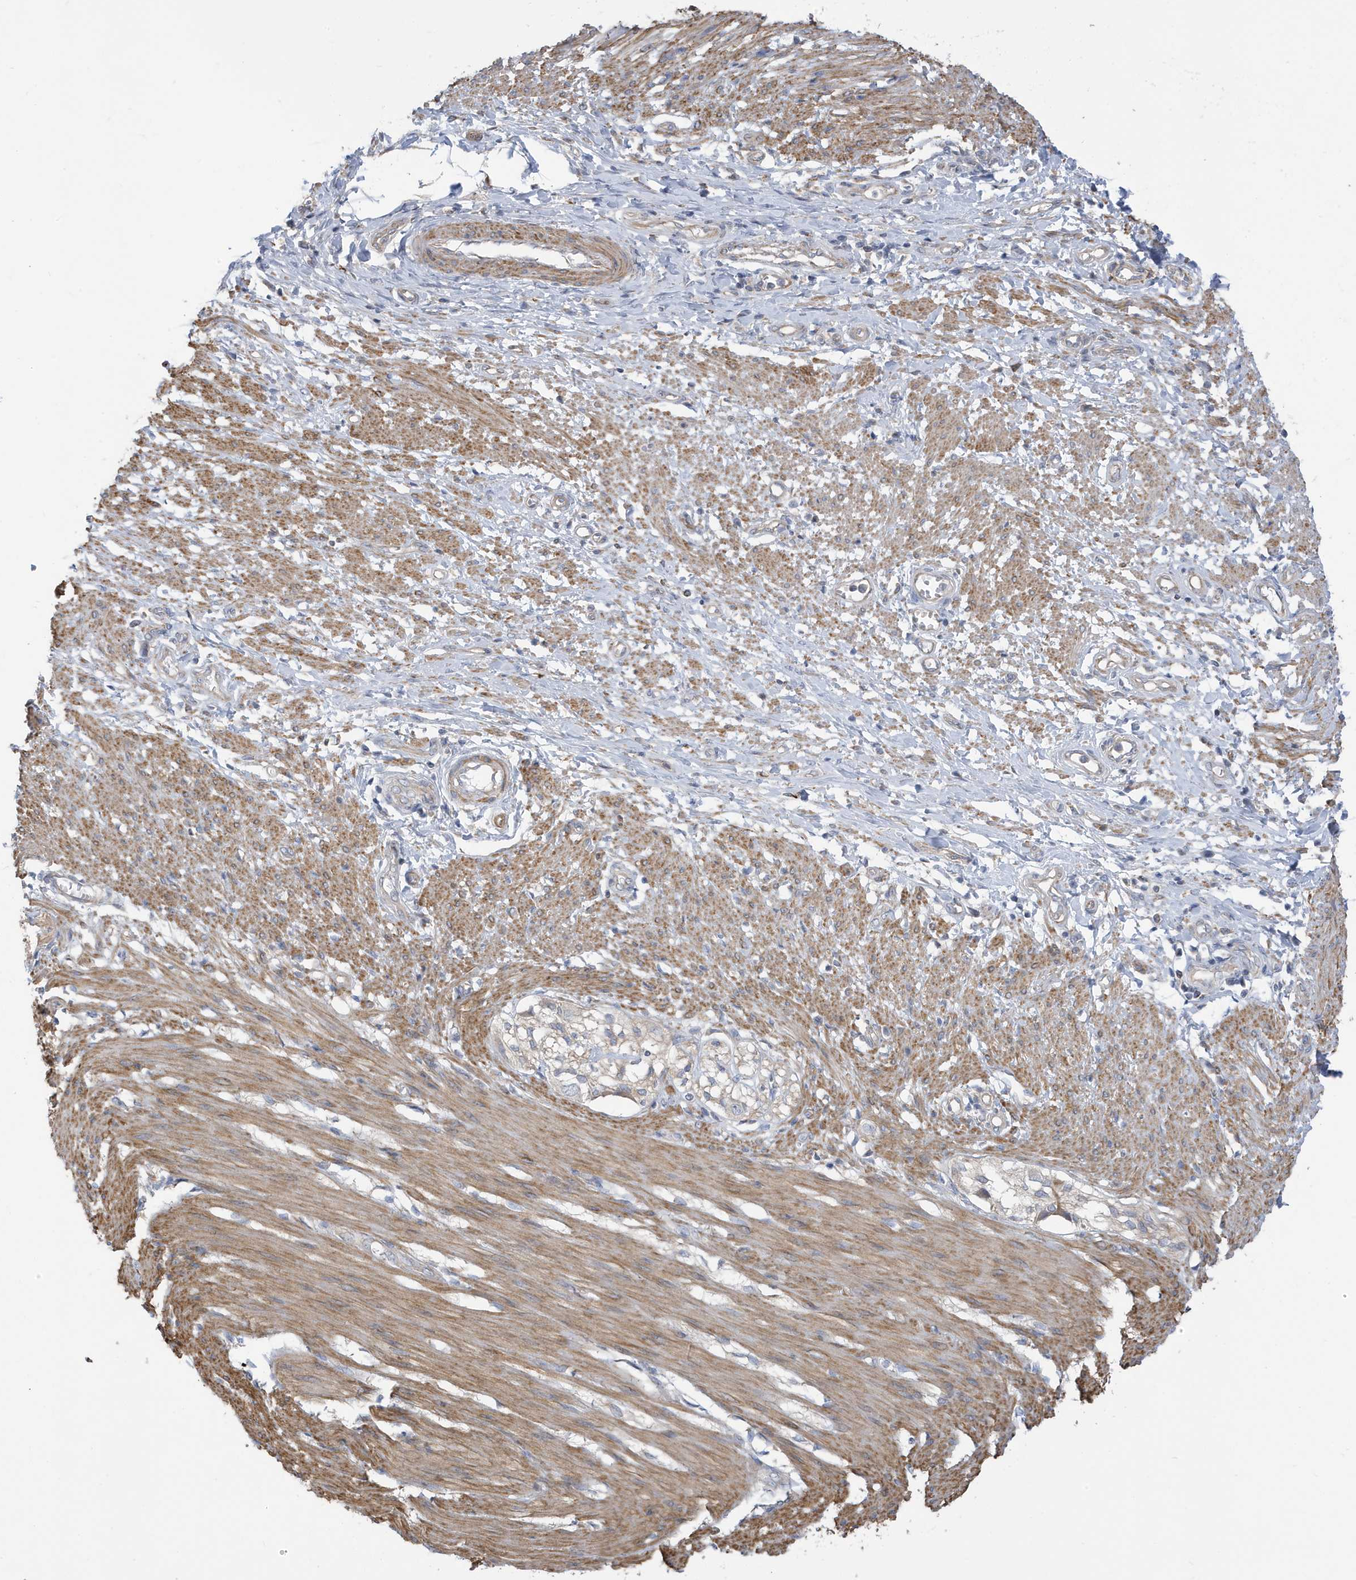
{"staining": {"intensity": "moderate", "quantity": ">75%", "location": "cytoplasmic/membranous"}, "tissue": "smooth muscle", "cell_type": "Smooth muscle cells", "image_type": "normal", "snomed": [{"axis": "morphology", "description": "Normal tissue, NOS"}, {"axis": "morphology", "description": "Adenocarcinoma, NOS"}, {"axis": "topography", "description": "Colon"}, {"axis": "topography", "description": "Peripheral nerve tissue"}], "caption": "The image shows a brown stain indicating the presence of a protein in the cytoplasmic/membranous of smooth muscle cells in smooth muscle. The staining is performed using DAB (3,3'-diaminobenzidine) brown chromogen to label protein expression. The nuclei are counter-stained blue using hematoxylin.", "gene": "ATP13A5", "patient": {"sex": "male", "age": 14}}